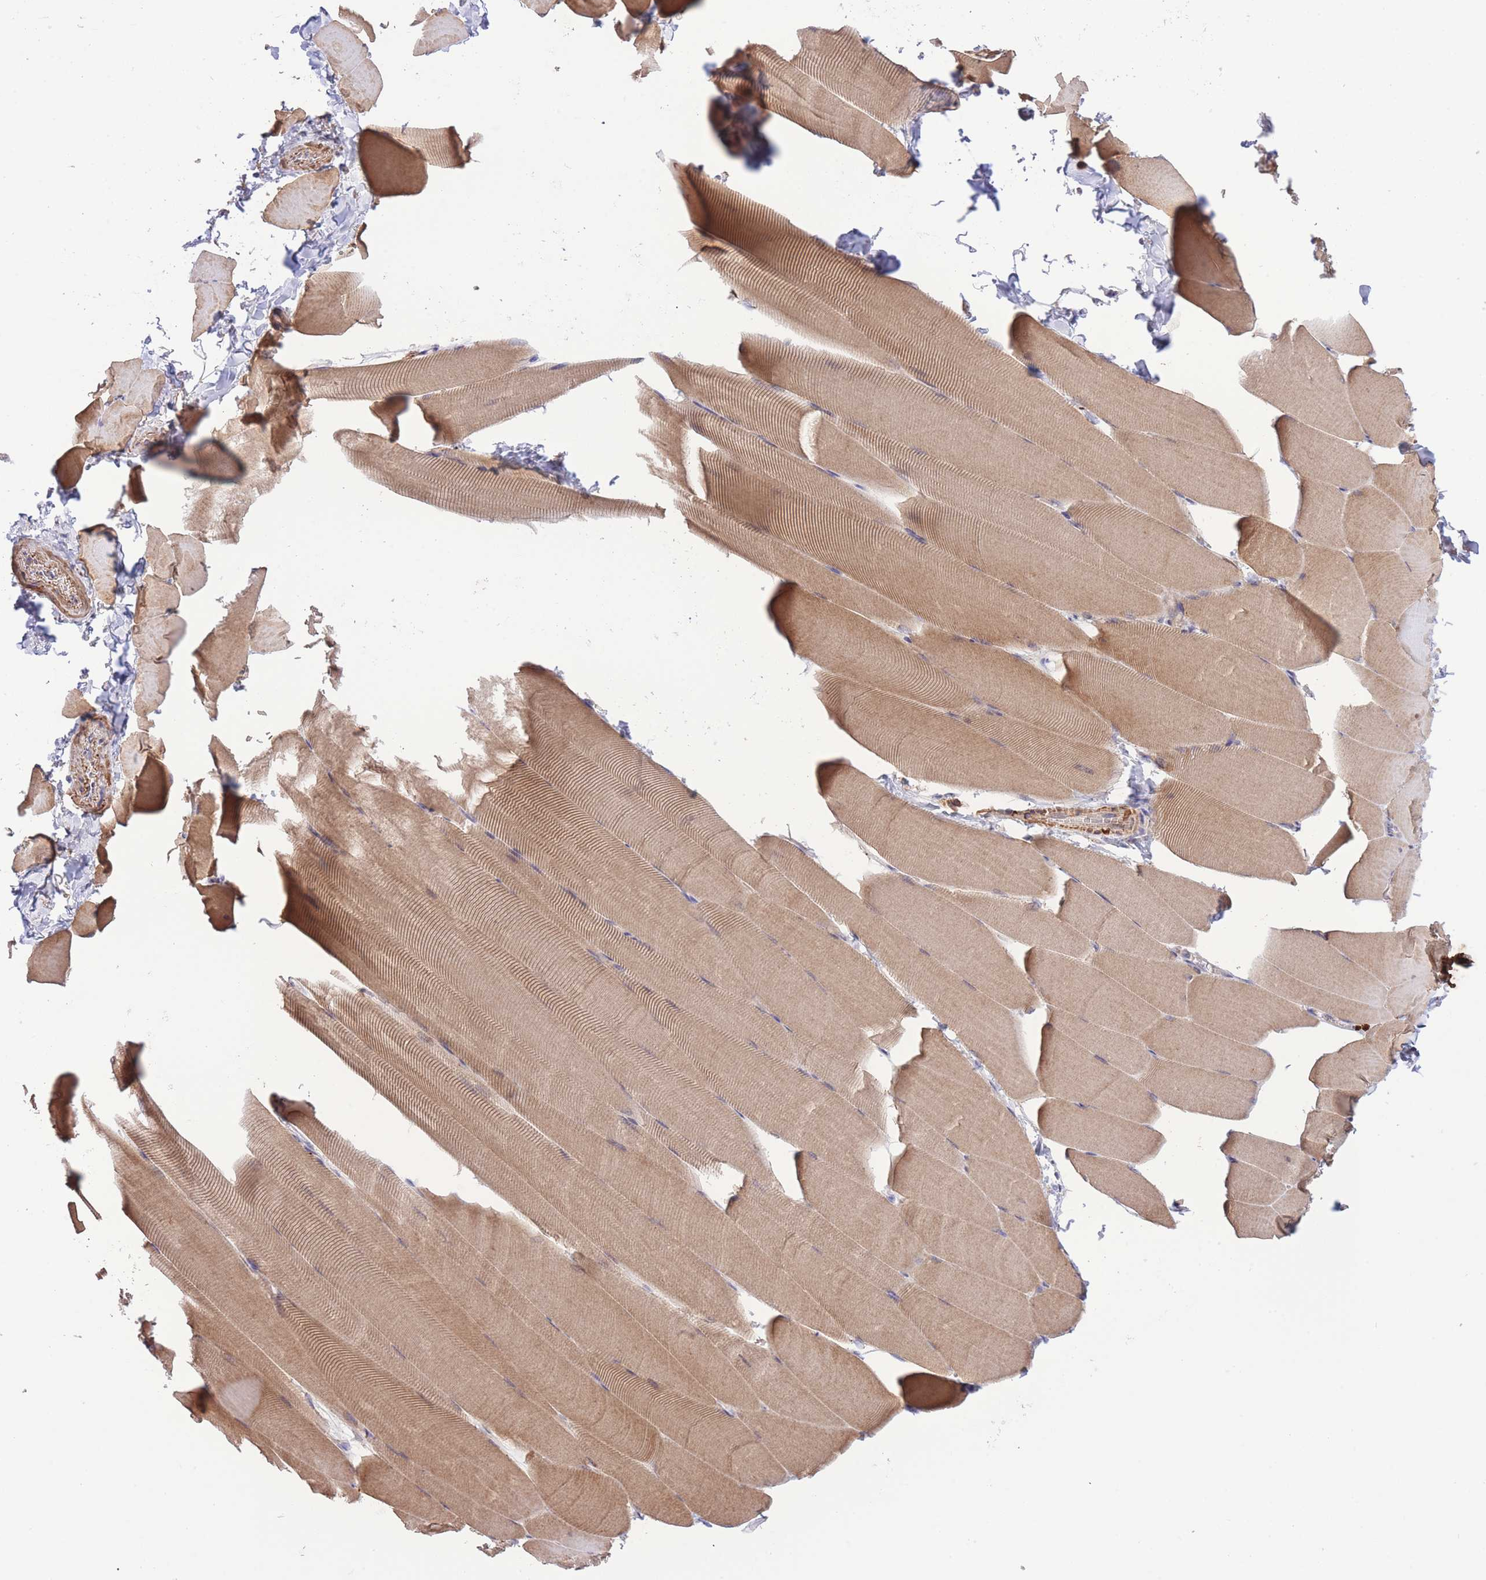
{"staining": {"intensity": "moderate", "quantity": ">75%", "location": "cytoplasmic/membranous"}, "tissue": "skeletal muscle", "cell_type": "Myocytes", "image_type": "normal", "snomed": [{"axis": "morphology", "description": "Normal tissue, NOS"}, {"axis": "topography", "description": "Skeletal muscle"}], "caption": "Immunohistochemistry (IHC) (DAB (3,3'-diaminobenzidine)) staining of benign skeletal muscle reveals moderate cytoplasmic/membranous protein expression in approximately >75% of myocytes. Immunohistochemistry stains the protein in brown and the nuclei are stained blue.", "gene": "ATP13A2", "patient": {"sex": "male", "age": 25}}